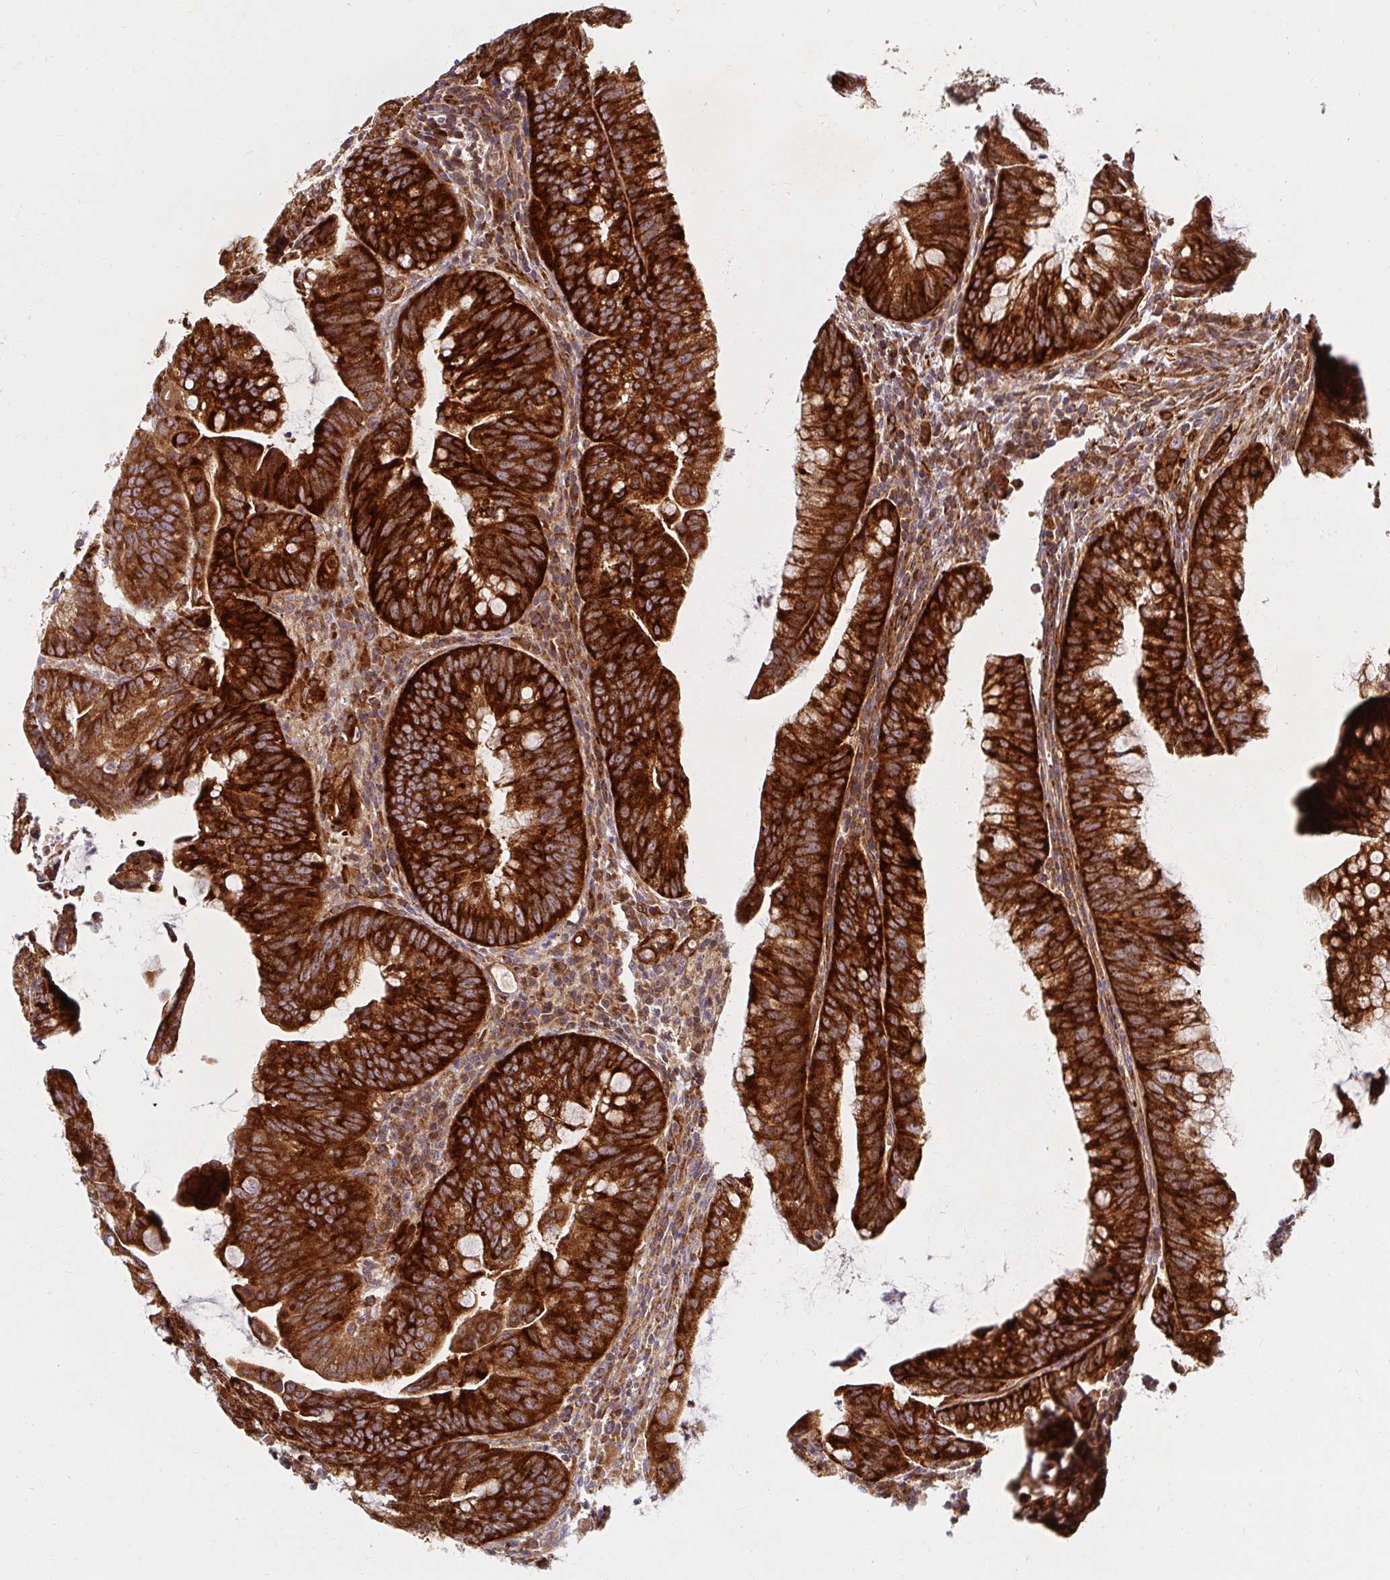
{"staining": {"intensity": "strong", "quantity": ">75%", "location": "cytoplasmic/membranous"}, "tissue": "colorectal cancer", "cell_type": "Tumor cells", "image_type": "cancer", "snomed": [{"axis": "morphology", "description": "Adenocarcinoma, NOS"}, {"axis": "topography", "description": "Colon"}], "caption": "The micrograph reveals a brown stain indicating the presence of a protein in the cytoplasmic/membranous of tumor cells in colorectal cancer (adenocarcinoma).", "gene": "BTF3", "patient": {"sex": "male", "age": 62}}